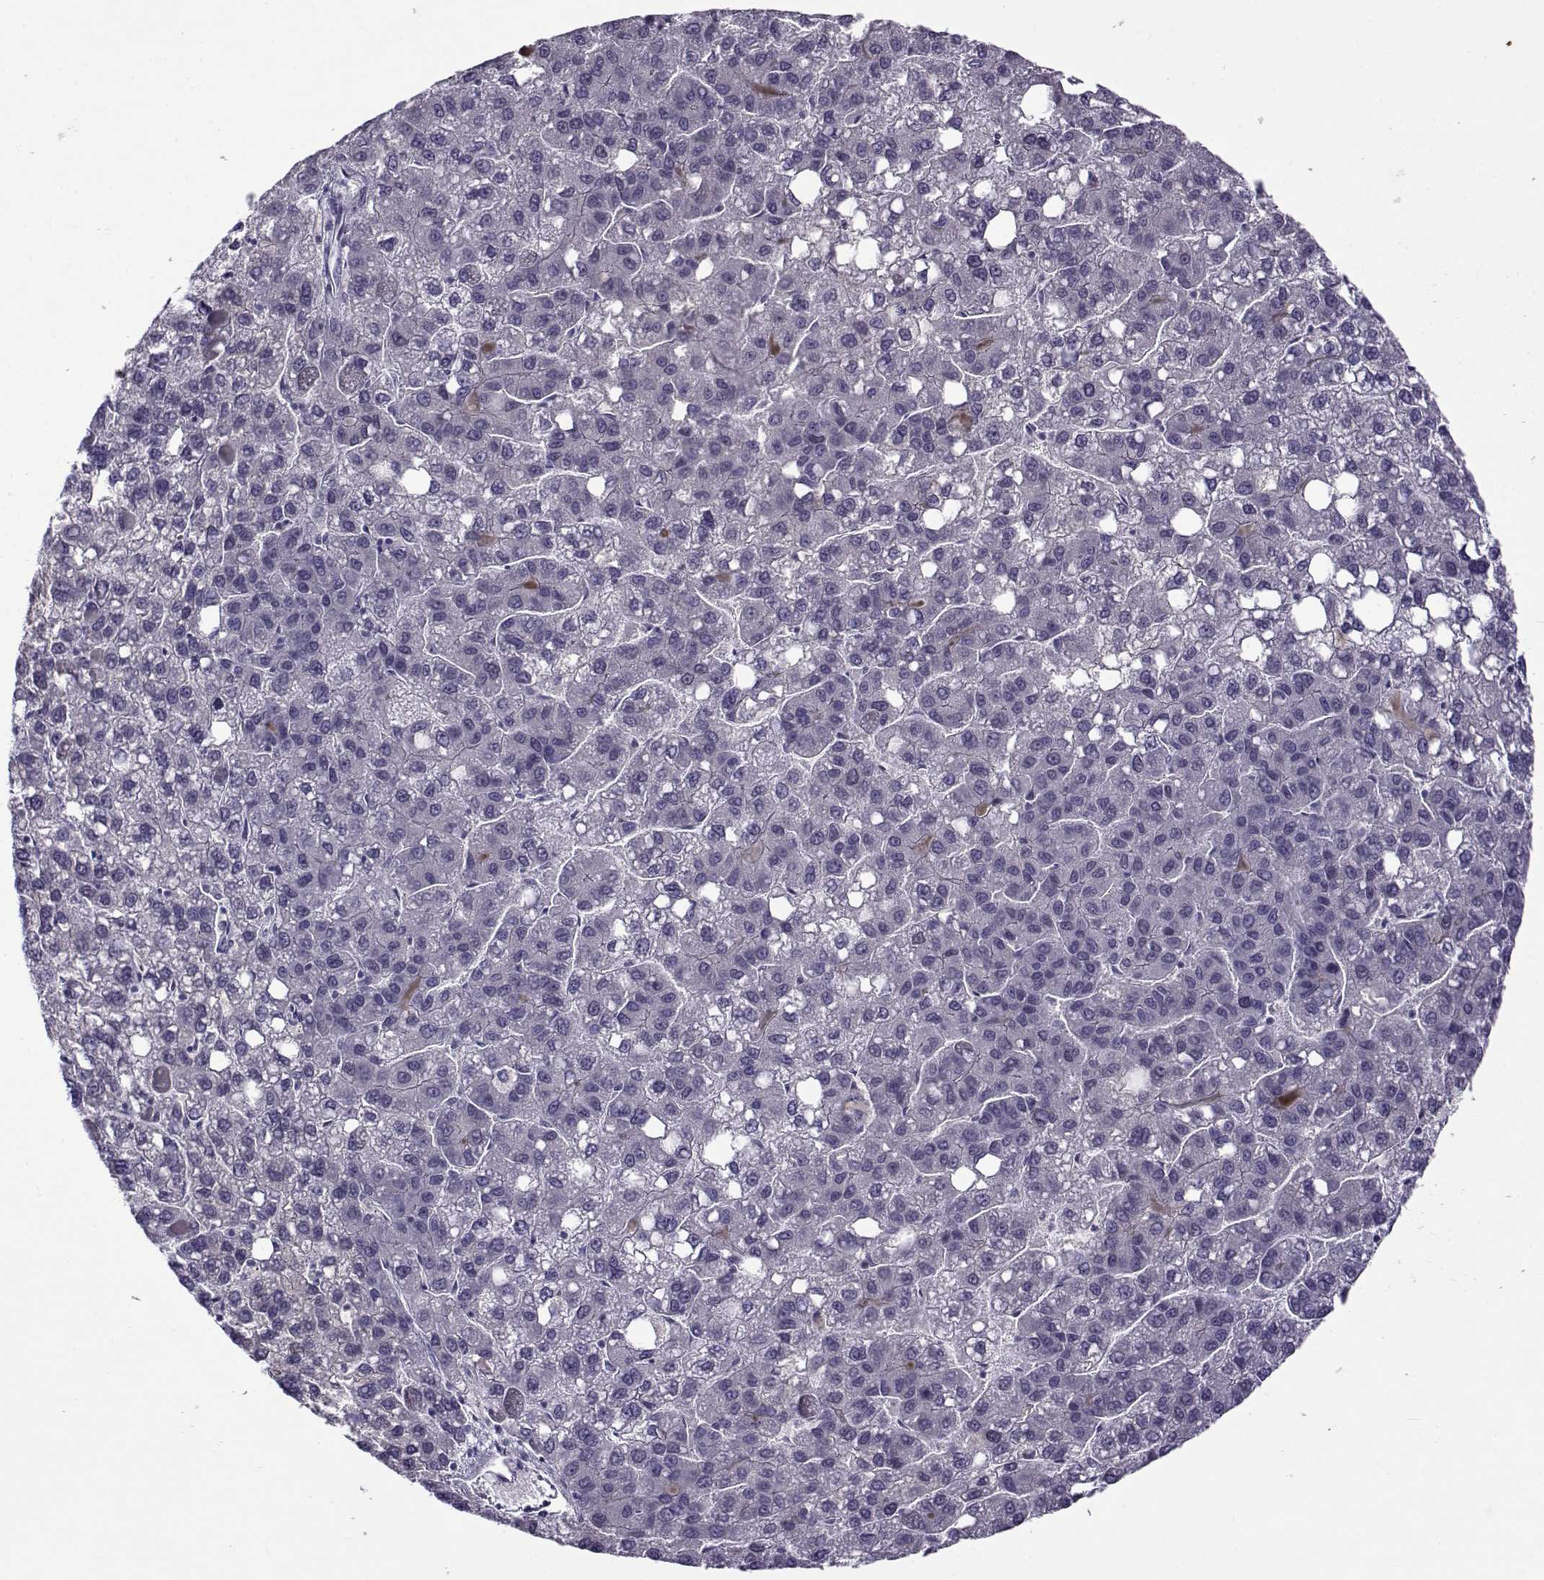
{"staining": {"intensity": "negative", "quantity": "none", "location": "none"}, "tissue": "liver cancer", "cell_type": "Tumor cells", "image_type": "cancer", "snomed": [{"axis": "morphology", "description": "Carcinoma, Hepatocellular, NOS"}, {"axis": "topography", "description": "Liver"}], "caption": "This is an IHC micrograph of human hepatocellular carcinoma (liver). There is no staining in tumor cells.", "gene": "BACH1", "patient": {"sex": "female", "age": 82}}